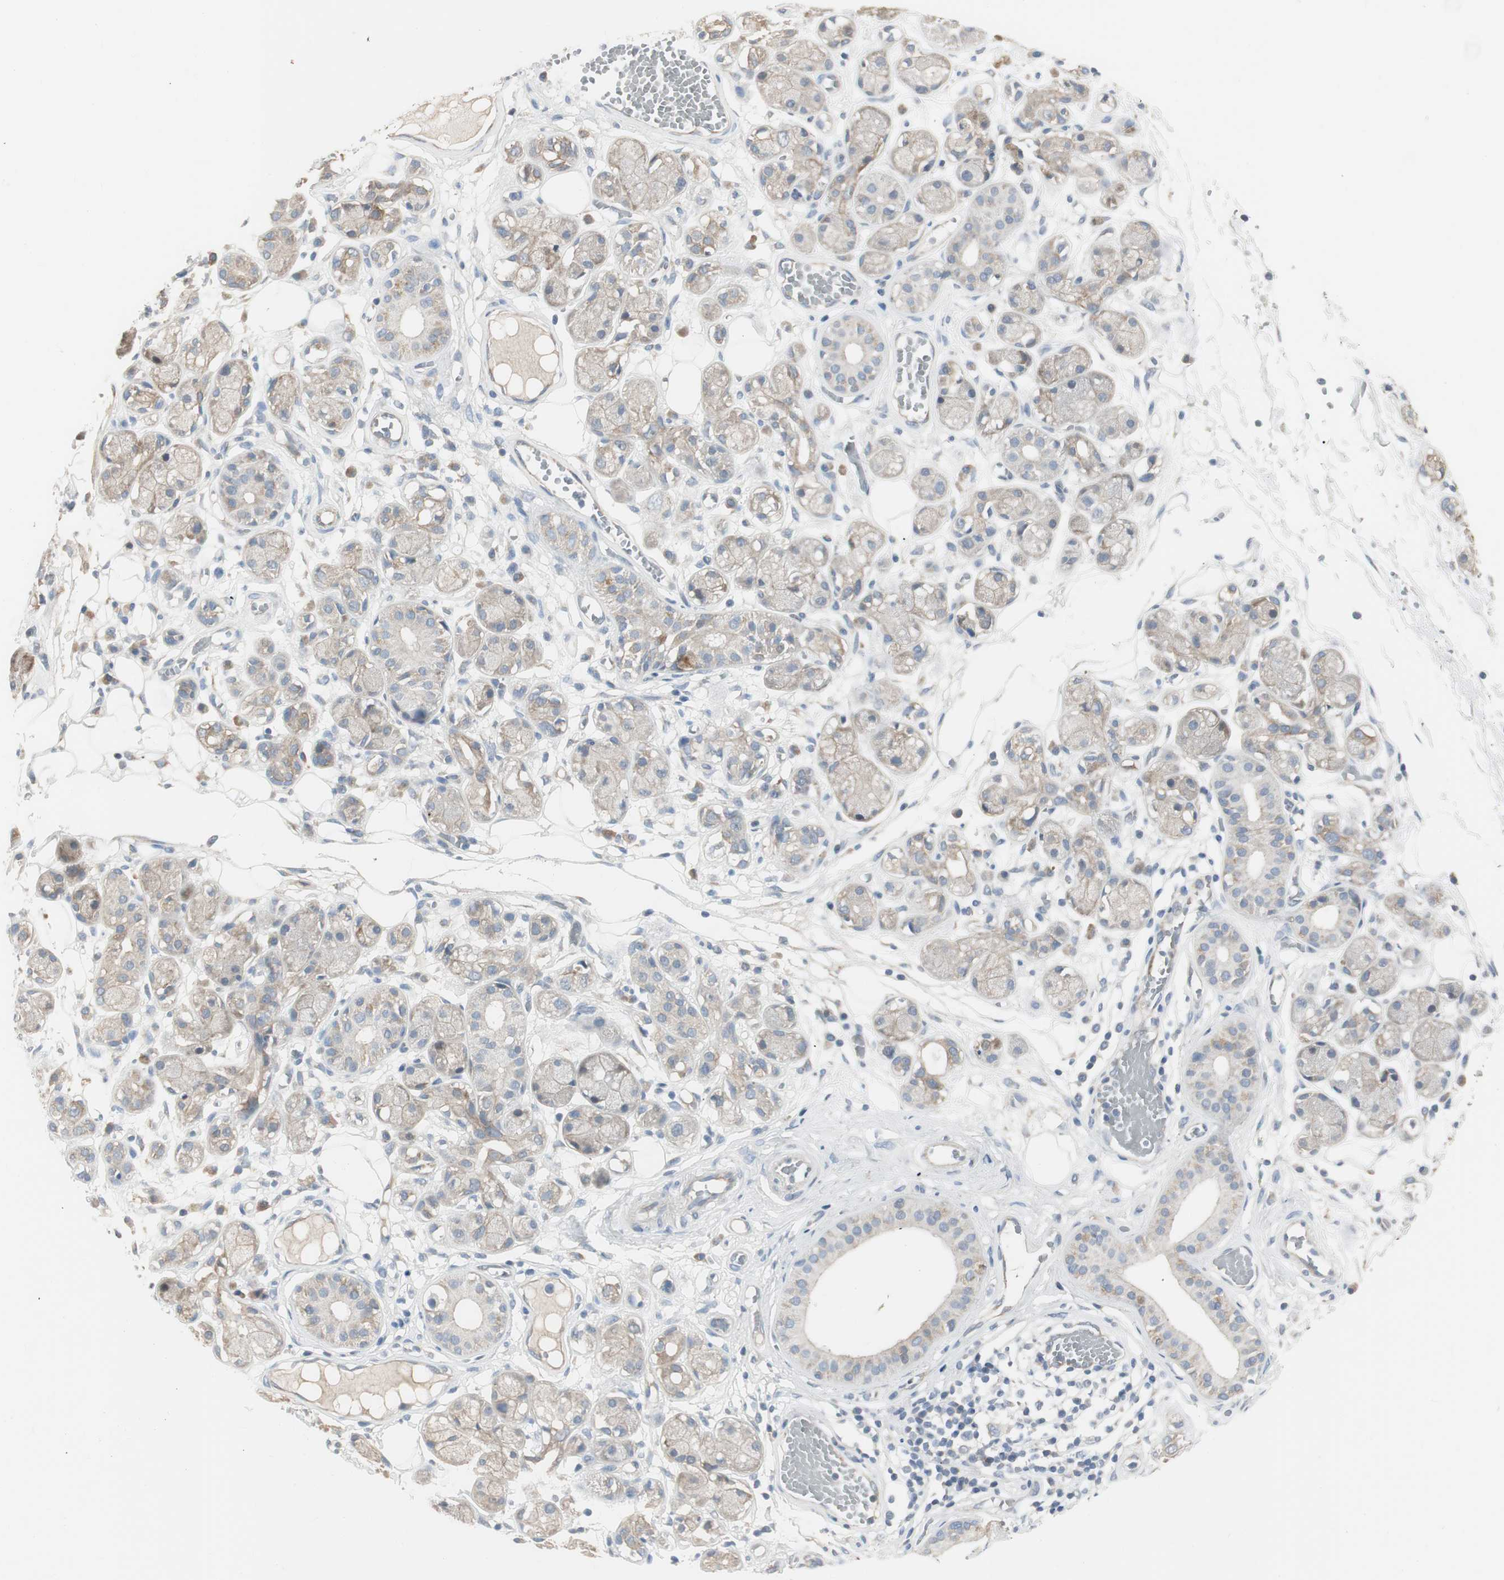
{"staining": {"intensity": "negative", "quantity": "none", "location": "none"}, "tissue": "adipose tissue", "cell_type": "Adipocytes", "image_type": "normal", "snomed": [{"axis": "morphology", "description": "Normal tissue, NOS"}, {"axis": "morphology", "description": "Inflammation, NOS"}, {"axis": "topography", "description": "Vascular tissue"}, {"axis": "topography", "description": "Salivary gland"}], "caption": "This is an immunohistochemistry (IHC) photomicrograph of unremarkable human adipose tissue. There is no staining in adipocytes.", "gene": "SPINK4", "patient": {"sex": "female", "age": 75}}